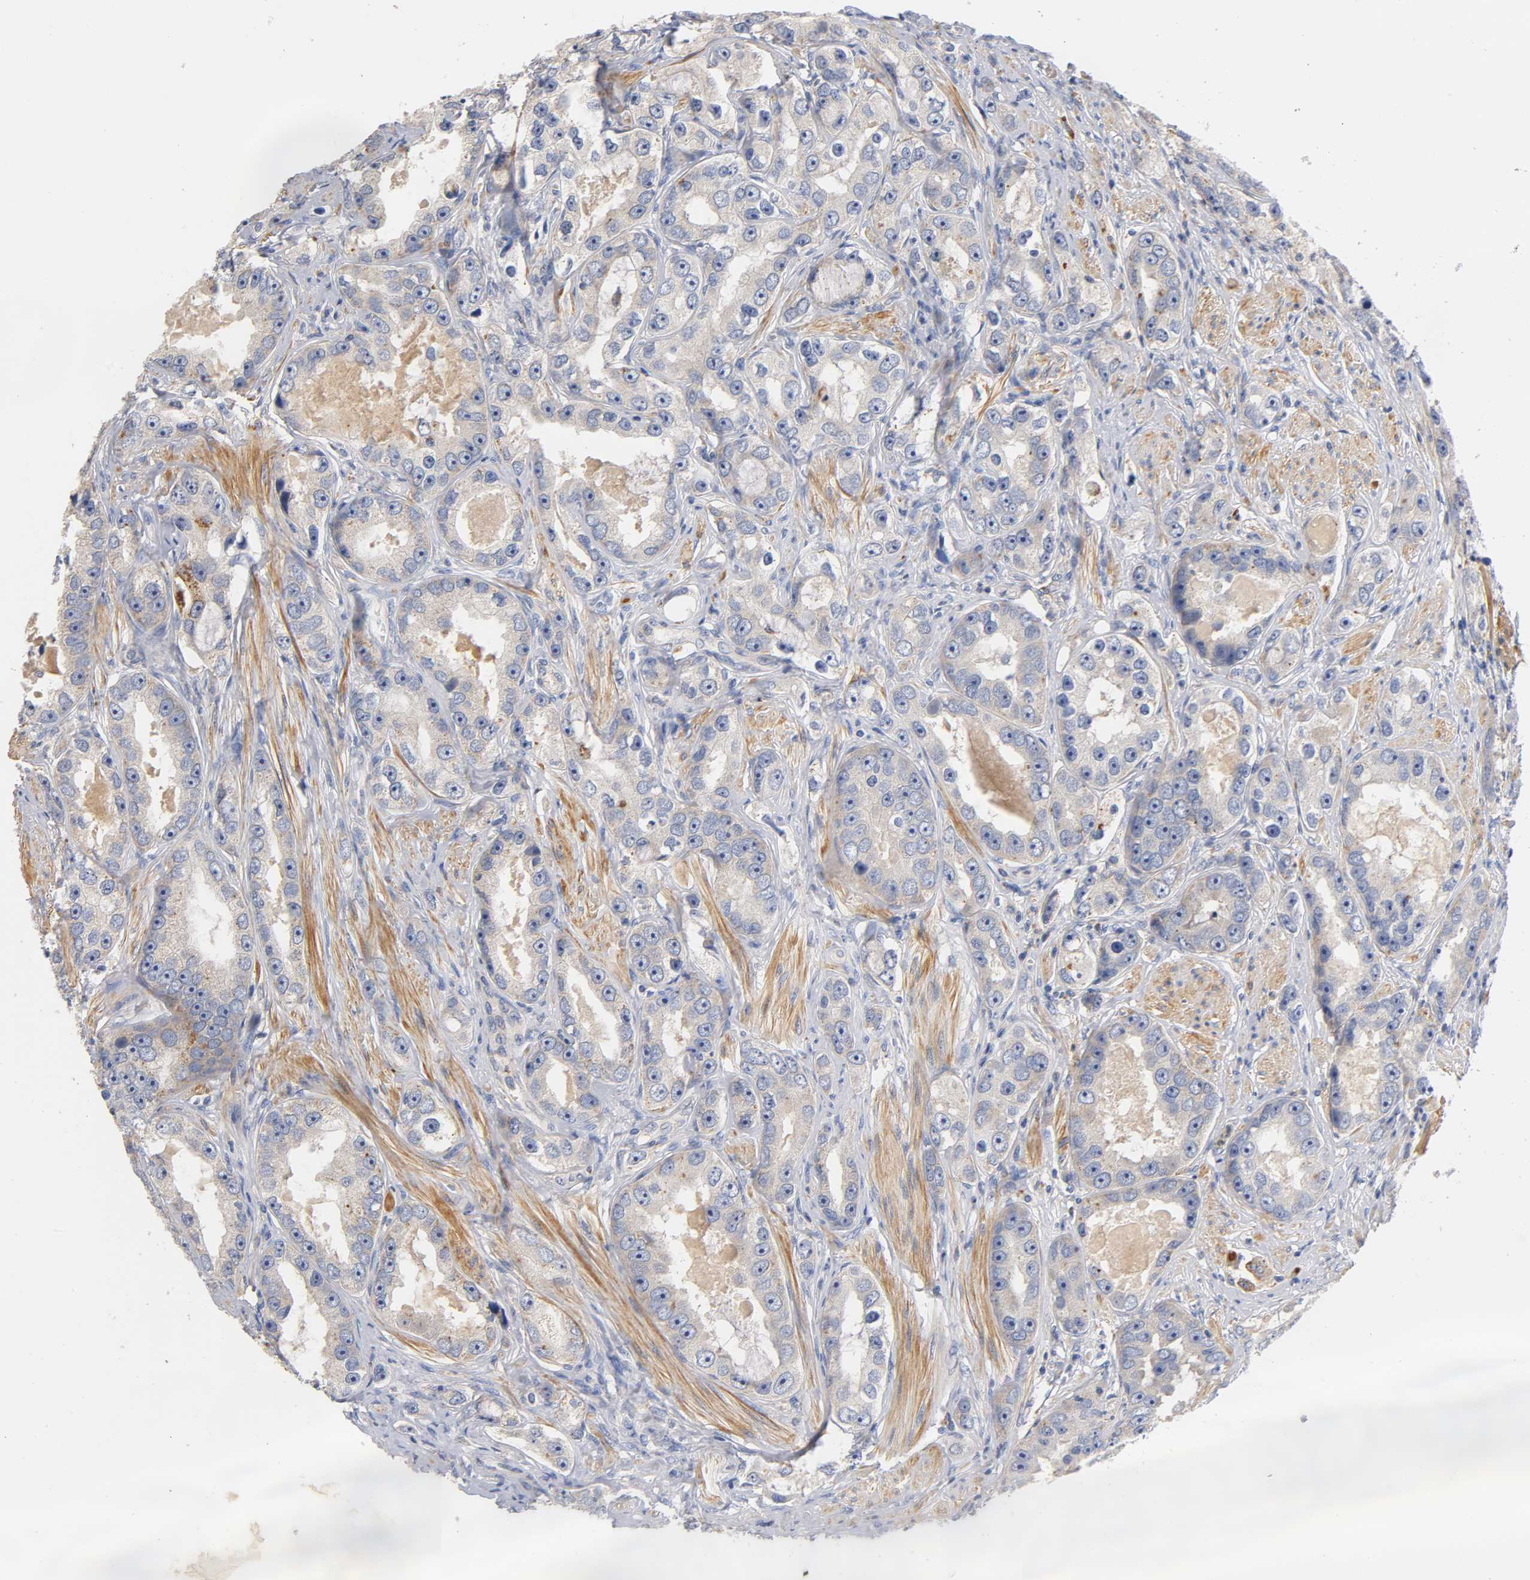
{"staining": {"intensity": "negative", "quantity": "none", "location": "none"}, "tissue": "prostate cancer", "cell_type": "Tumor cells", "image_type": "cancer", "snomed": [{"axis": "morphology", "description": "Adenocarcinoma, High grade"}, {"axis": "topography", "description": "Prostate"}], "caption": "Prostate high-grade adenocarcinoma was stained to show a protein in brown. There is no significant positivity in tumor cells.", "gene": "SEMA5A", "patient": {"sex": "male", "age": 63}}